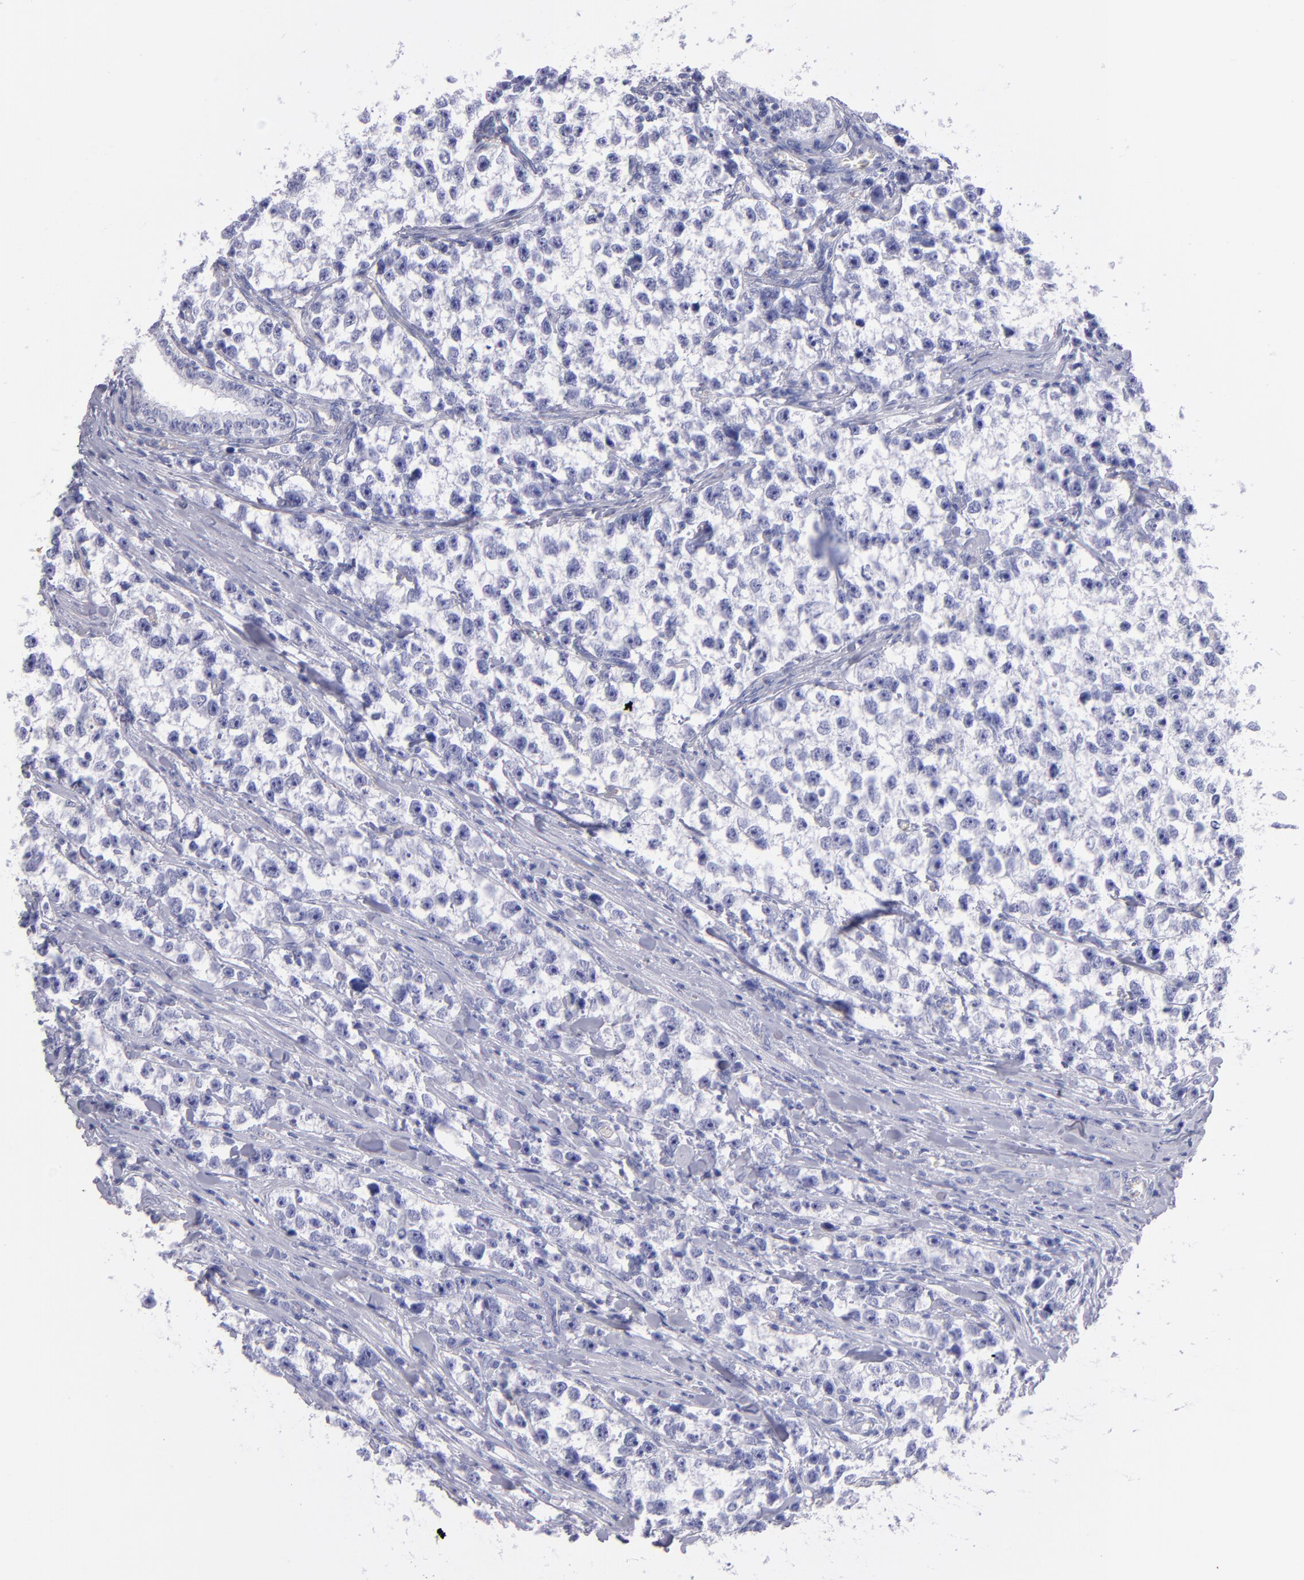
{"staining": {"intensity": "negative", "quantity": "none", "location": "none"}, "tissue": "testis cancer", "cell_type": "Tumor cells", "image_type": "cancer", "snomed": [{"axis": "morphology", "description": "Seminoma, NOS"}, {"axis": "morphology", "description": "Carcinoma, Embryonal, NOS"}, {"axis": "topography", "description": "Testis"}], "caption": "Human testis cancer stained for a protein using immunohistochemistry exhibits no staining in tumor cells.", "gene": "TG", "patient": {"sex": "male", "age": 30}}